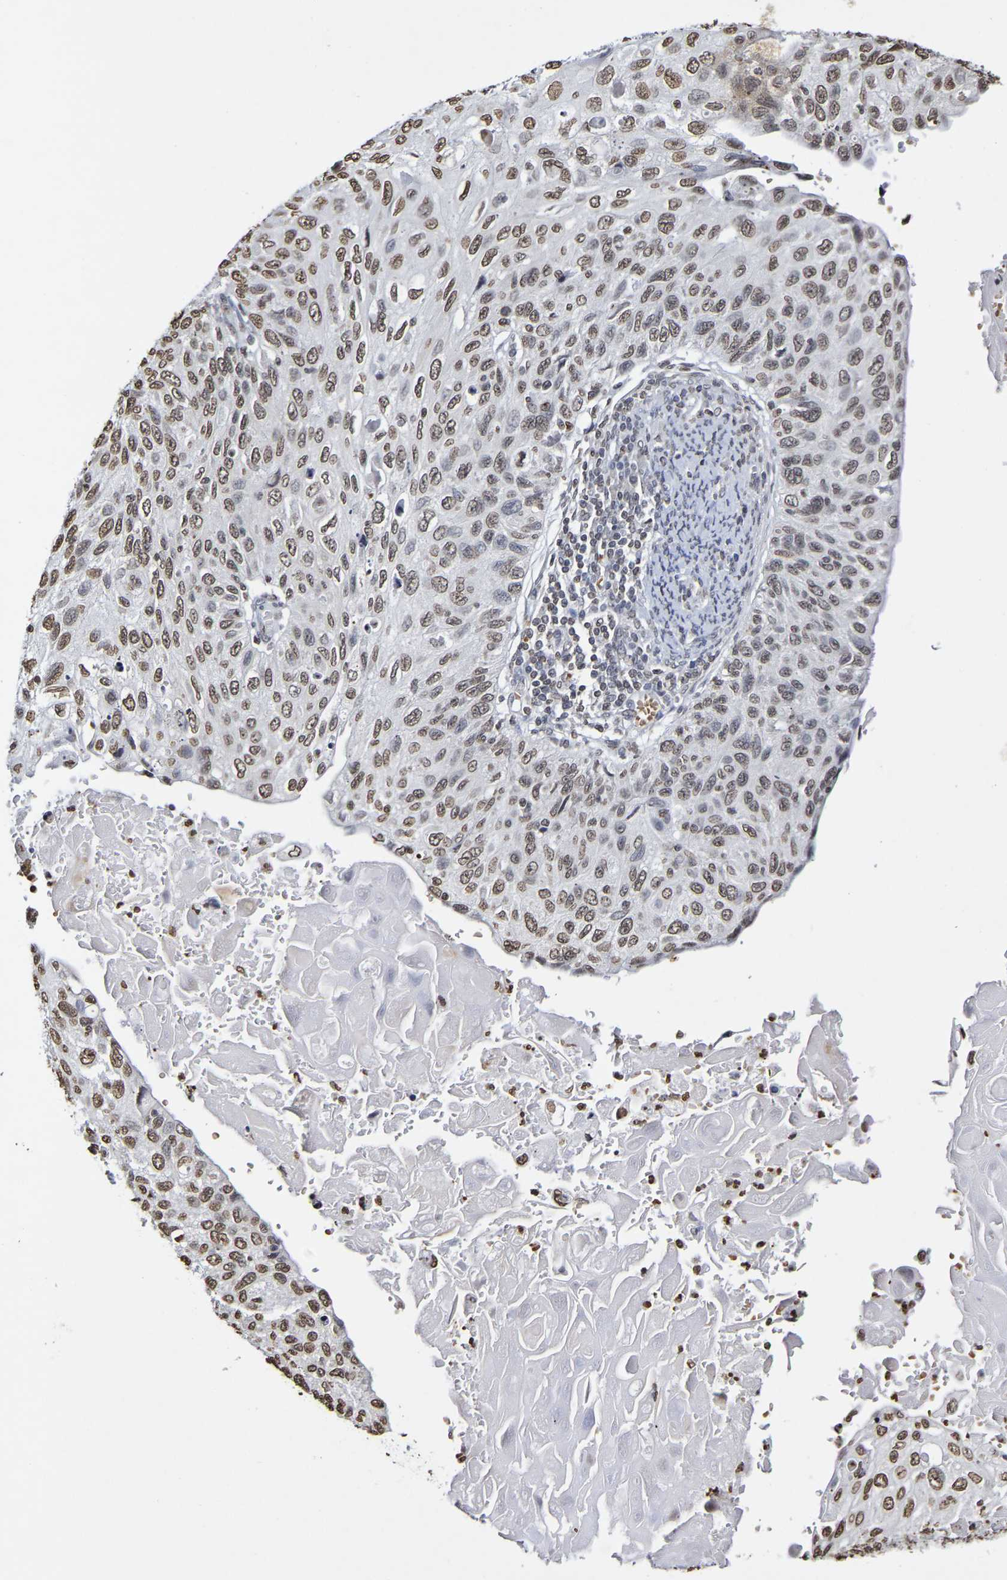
{"staining": {"intensity": "moderate", "quantity": ">75%", "location": "nuclear"}, "tissue": "cervical cancer", "cell_type": "Tumor cells", "image_type": "cancer", "snomed": [{"axis": "morphology", "description": "Squamous cell carcinoma, NOS"}, {"axis": "topography", "description": "Cervix"}], "caption": "High-magnification brightfield microscopy of squamous cell carcinoma (cervical) stained with DAB (3,3'-diaminobenzidine) (brown) and counterstained with hematoxylin (blue). tumor cells exhibit moderate nuclear staining is seen in approximately>75% of cells. The staining was performed using DAB (3,3'-diaminobenzidine) to visualize the protein expression in brown, while the nuclei were stained in blue with hematoxylin (Magnification: 20x).", "gene": "ATF4", "patient": {"sex": "female", "age": 70}}